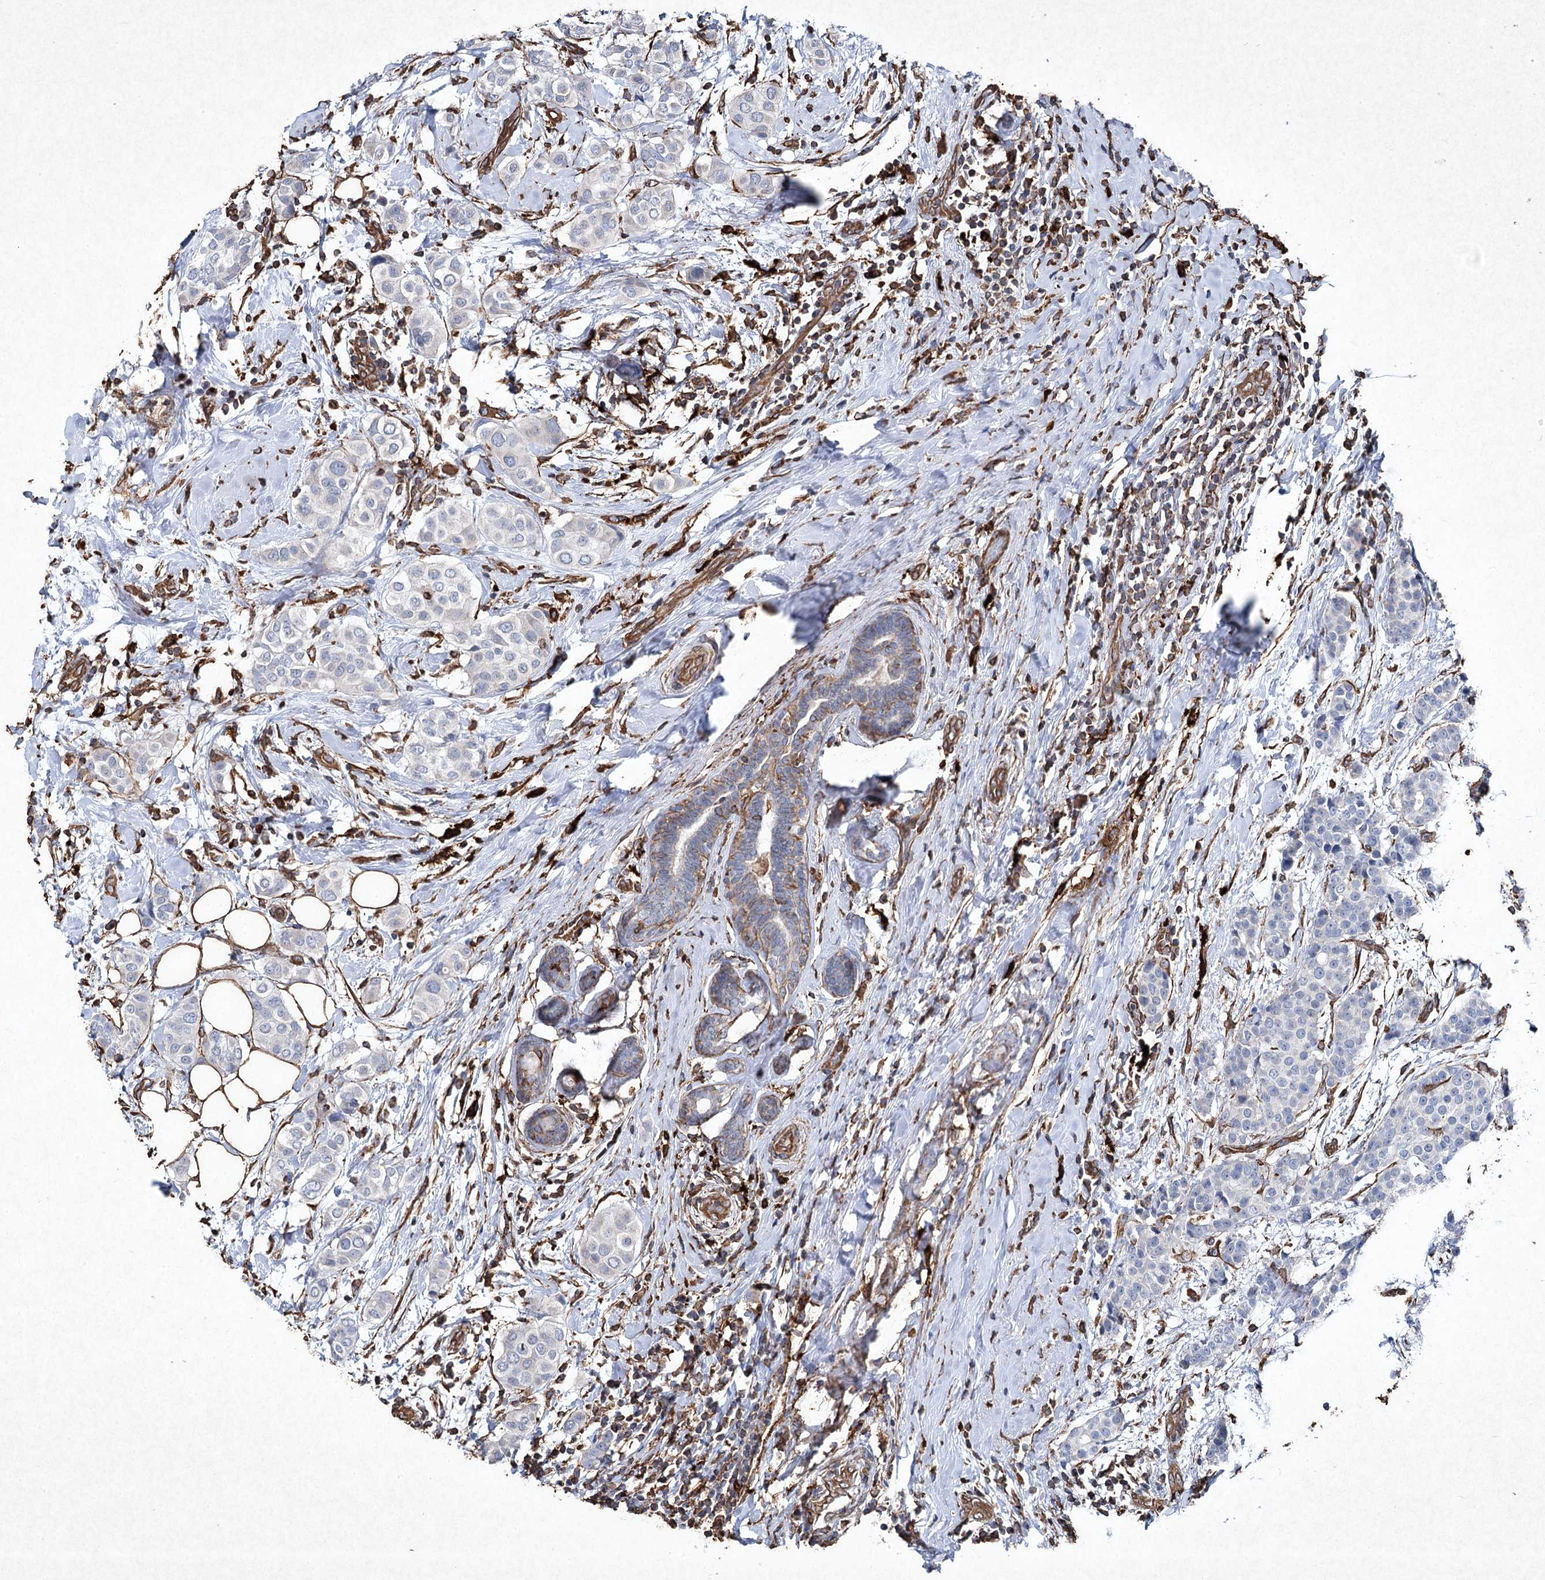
{"staining": {"intensity": "negative", "quantity": "none", "location": "none"}, "tissue": "breast cancer", "cell_type": "Tumor cells", "image_type": "cancer", "snomed": [{"axis": "morphology", "description": "Lobular carcinoma"}, {"axis": "topography", "description": "Breast"}], "caption": "Tumor cells show no significant protein positivity in lobular carcinoma (breast).", "gene": "CLEC4M", "patient": {"sex": "female", "age": 51}}